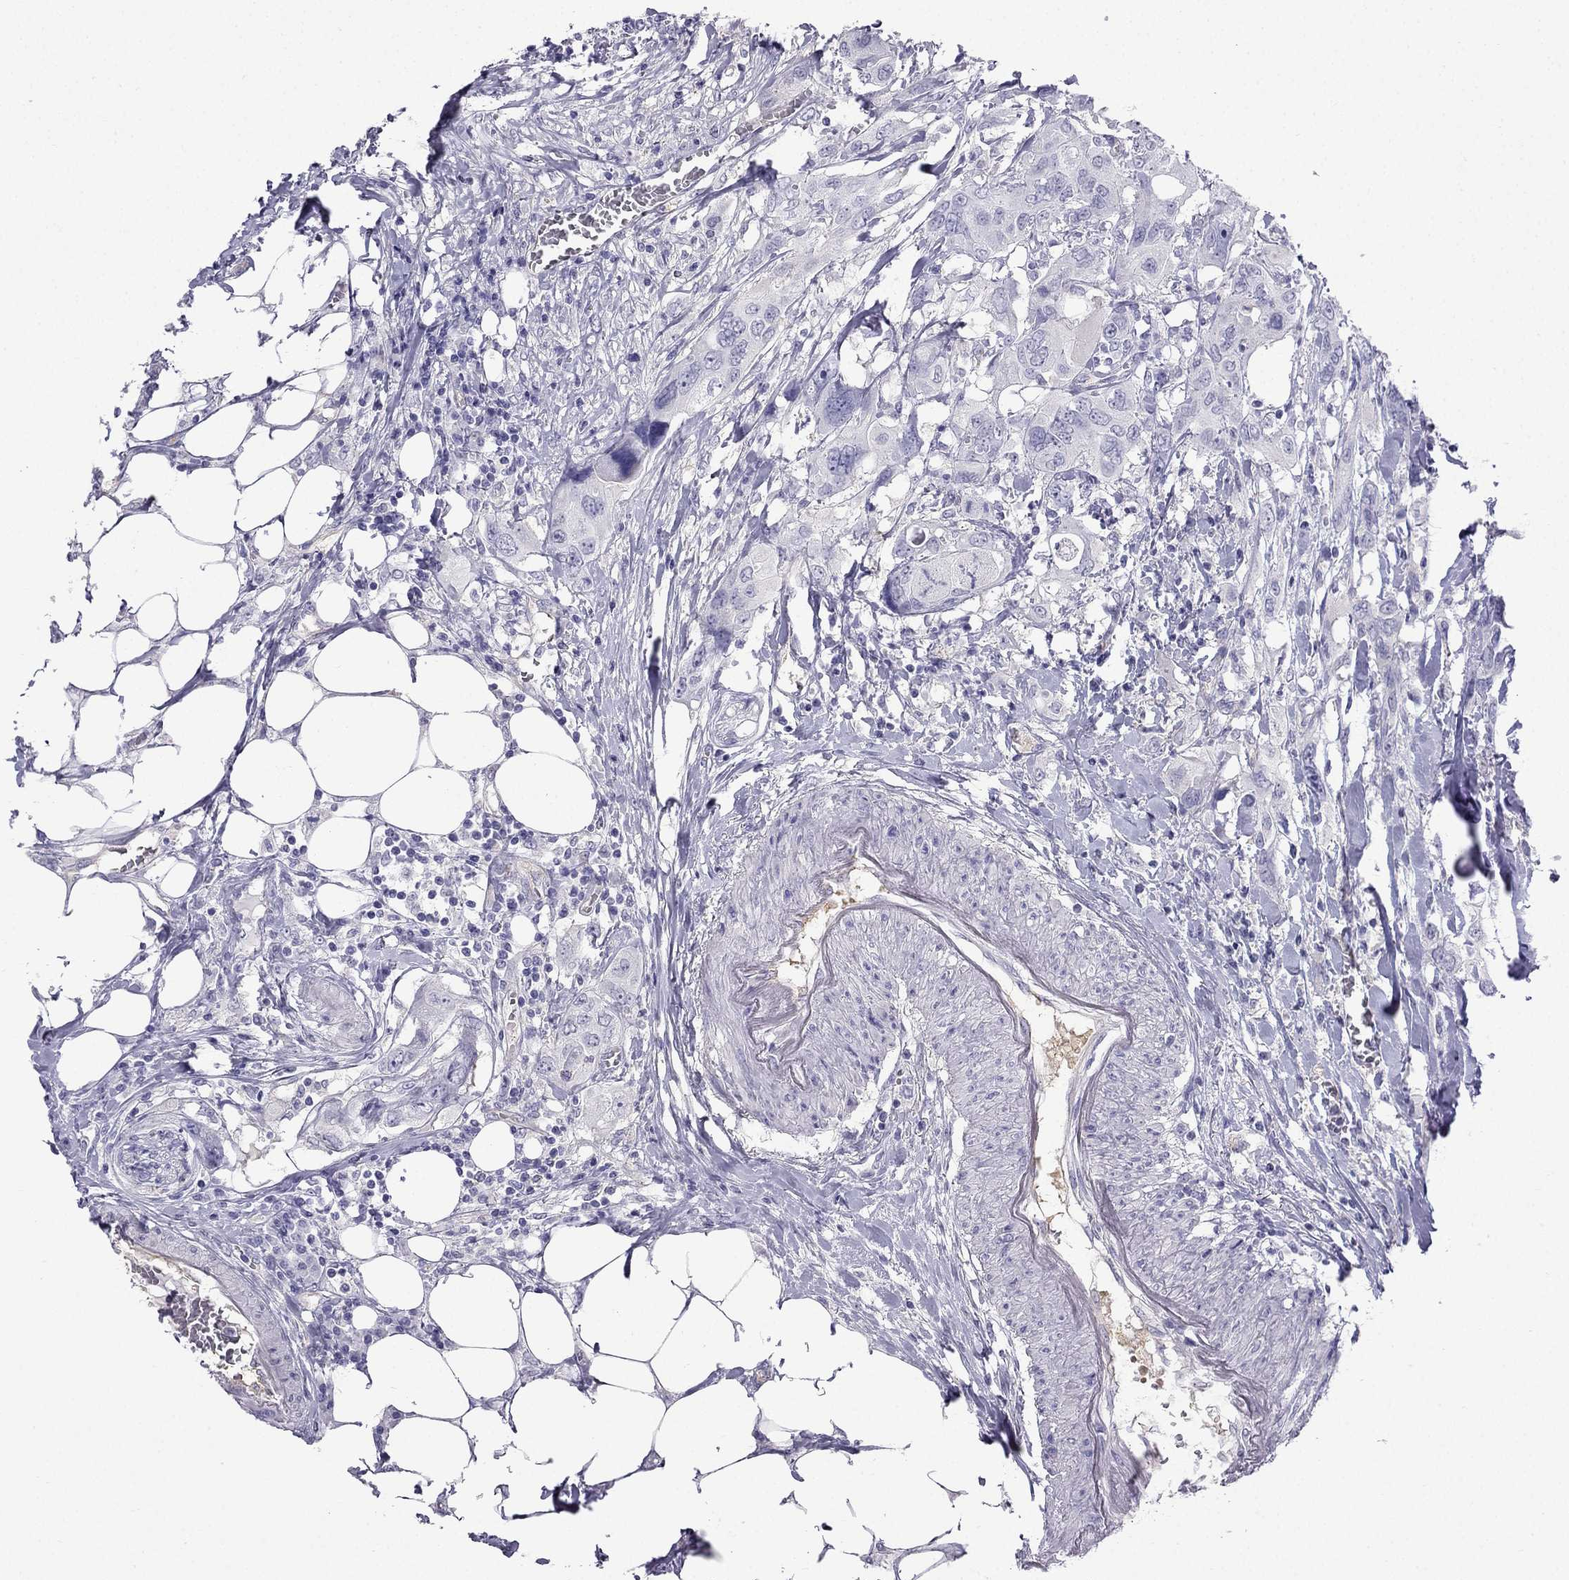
{"staining": {"intensity": "negative", "quantity": "none", "location": "none"}, "tissue": "urothelial cancer", "cell_type": "Tumor cells", "image_type": "cancer", "snomed": [{"axis": "morphology", "description": "Urothelial carcinoma, NOS"}, {"axis": "morphology", "description": "Urothelial carcinoma, High grade"}, {"axis": "topography", "description": "Urinary bladder"}], "caption": "DAB (3,3'-diaminobenzidine) immunohistochemical staining of transitional cell carcinoma exhibits no significant expression in tumor cells.", "gene": "GJA8", "patient": {"sex": "male", "age": 63}}